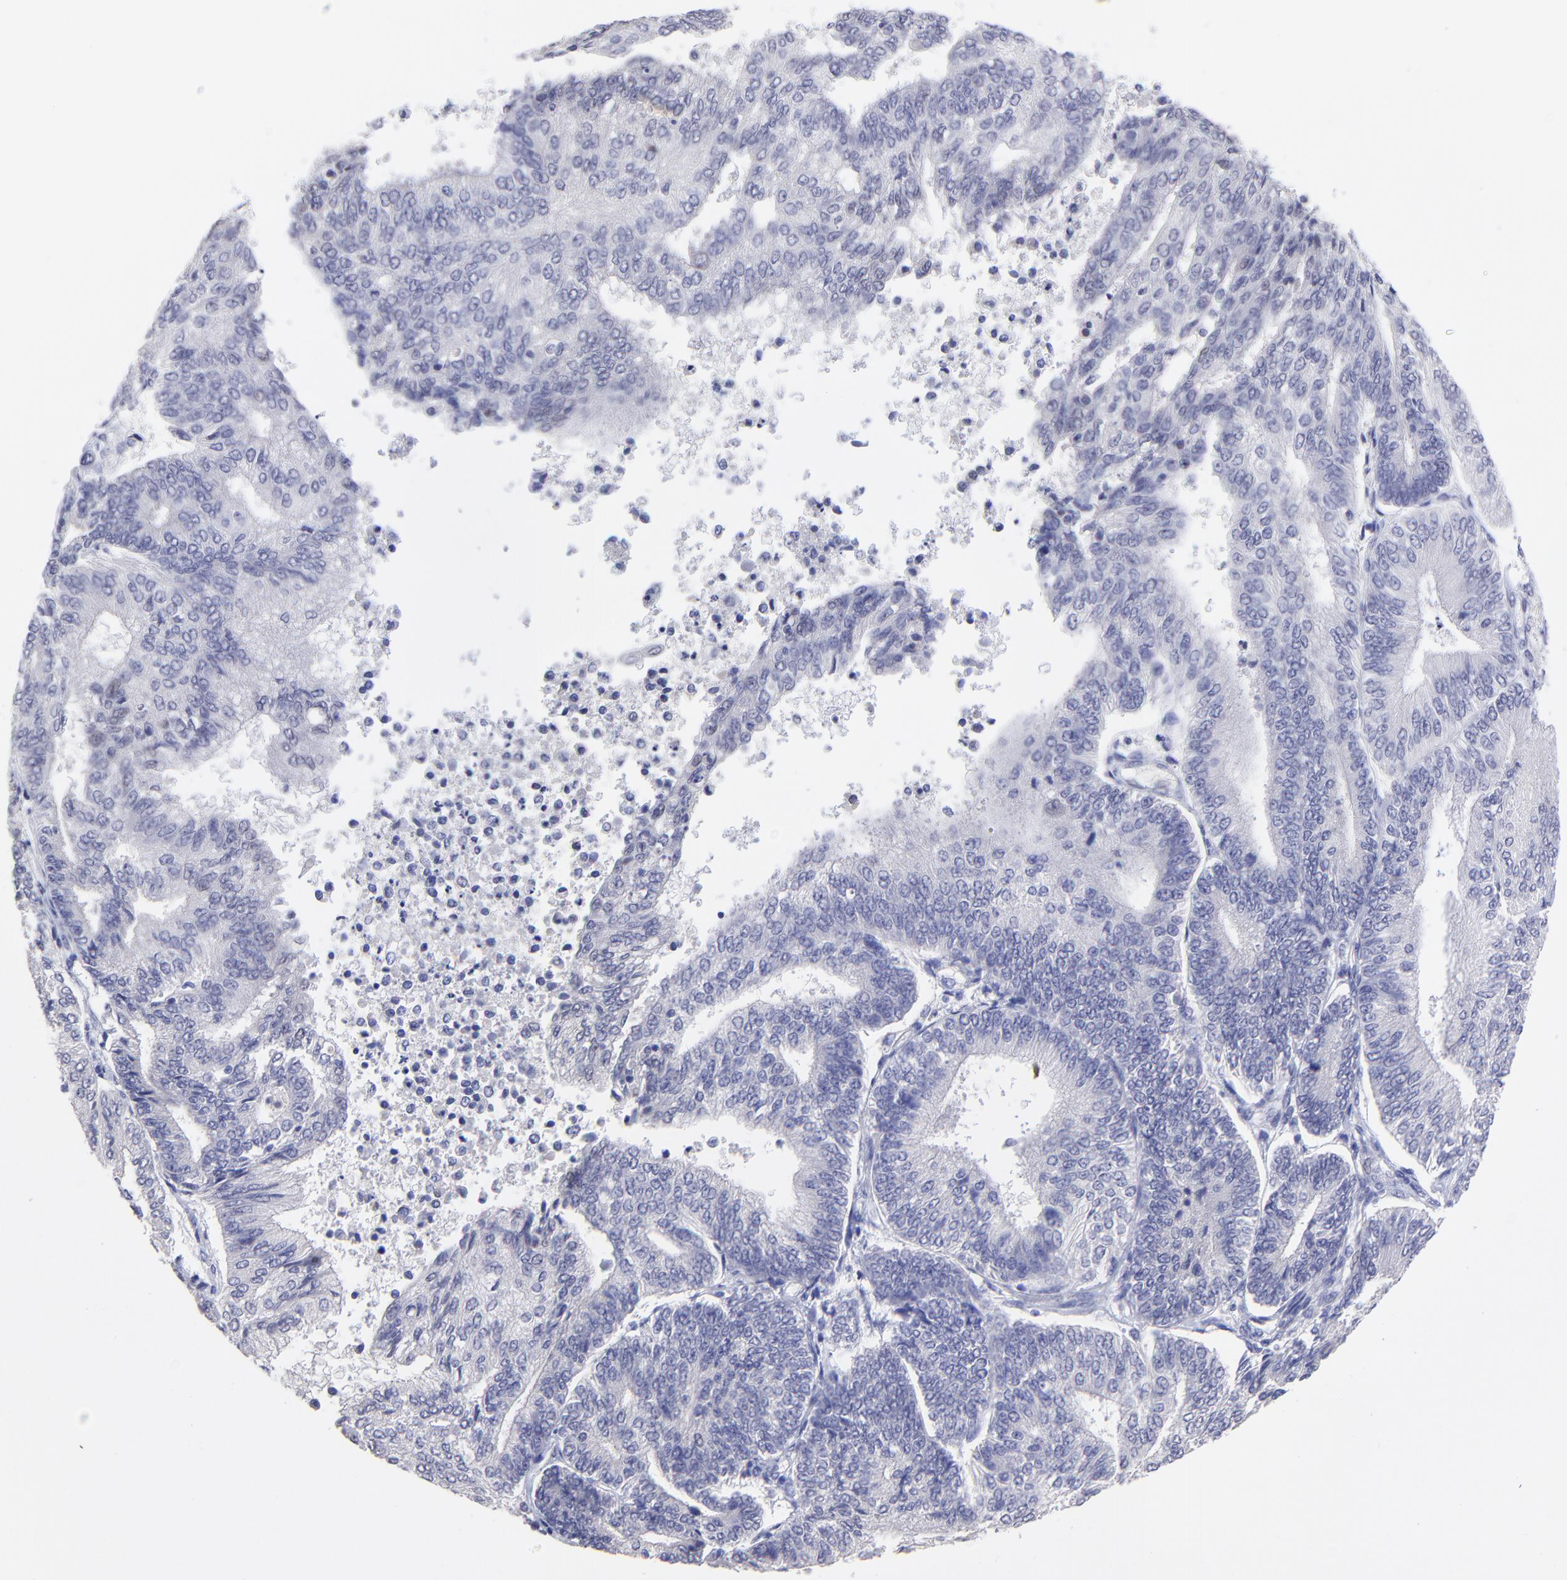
{"staining": {"intensity": "negative", "quantity": "none", "location": "none"}, "tissue": "endometrial cancer", "cell_type": "Tumor cells", "image_type": "cancer", "snomed": [{"axis": "morphology", "description": "Adenocarcinoma, NOS"}, {"axis": "topography", "description": "Endometrium"}], "caption": "IHC histopathology image of human endometrial cancer (adenocarcinoma) stained for a protein (brown), which exhibits no staining in tumor cells.", "gene": "KLF4", "patient": {"sex": "female", "age": 55}}